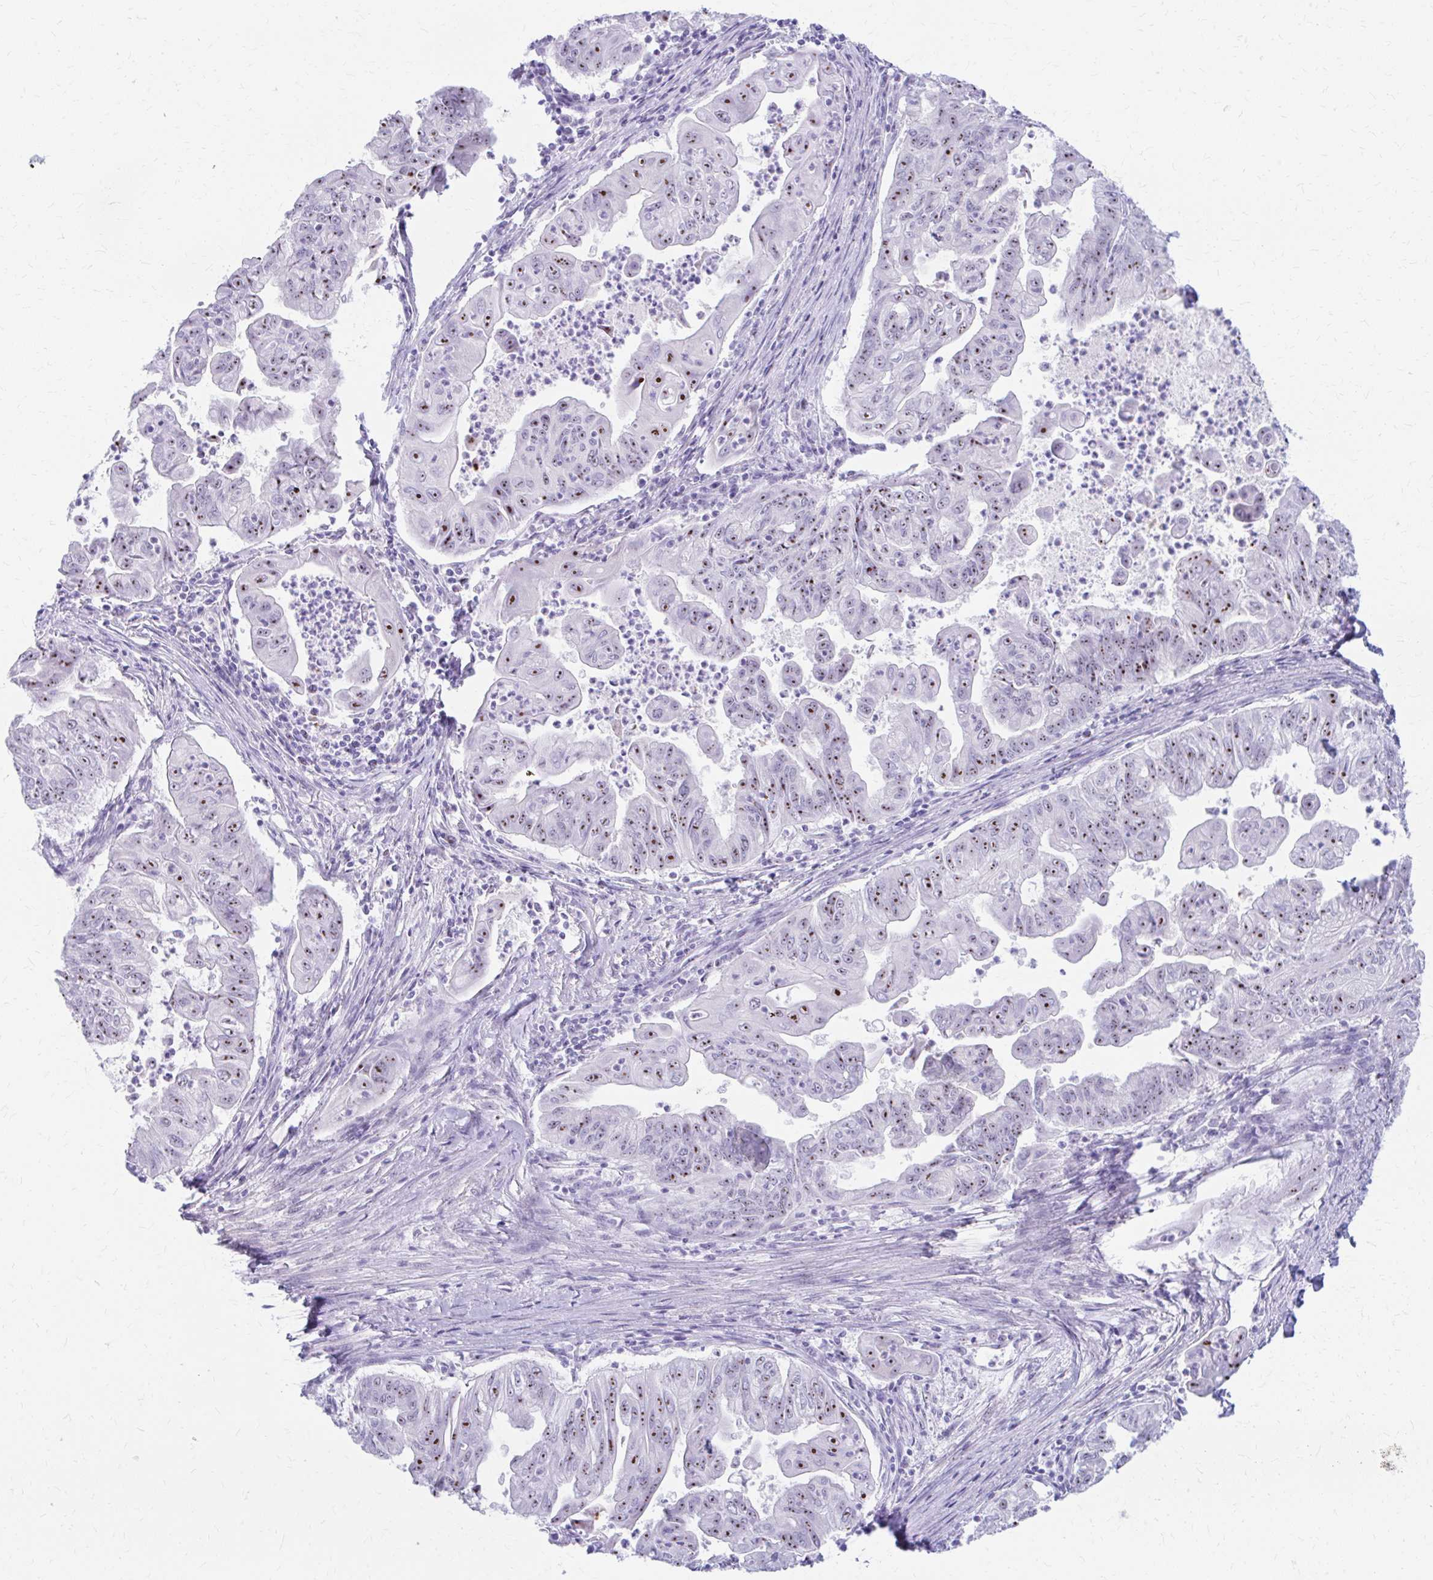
{"staining": {"intensity": "moderate", "quantity": ">75%", "location": "nuclear"}, "tissue": "stomach cancer", "cell_type": "Tumor cells", "image_type": "cancer", "snomed": [{"axis": "morphology", "description": "Adenocarcinoma, NOS"}, {"axis": "topography", "description": "Stomach, upper"}], "caption": "Tumor cells exhibit medium levels of moderate nuclear expression in approximately >75% of cells in adenocarcinoma (stomach).", "gene": "FTSJ3", "patient": {"sex": "male", "age": 80}}